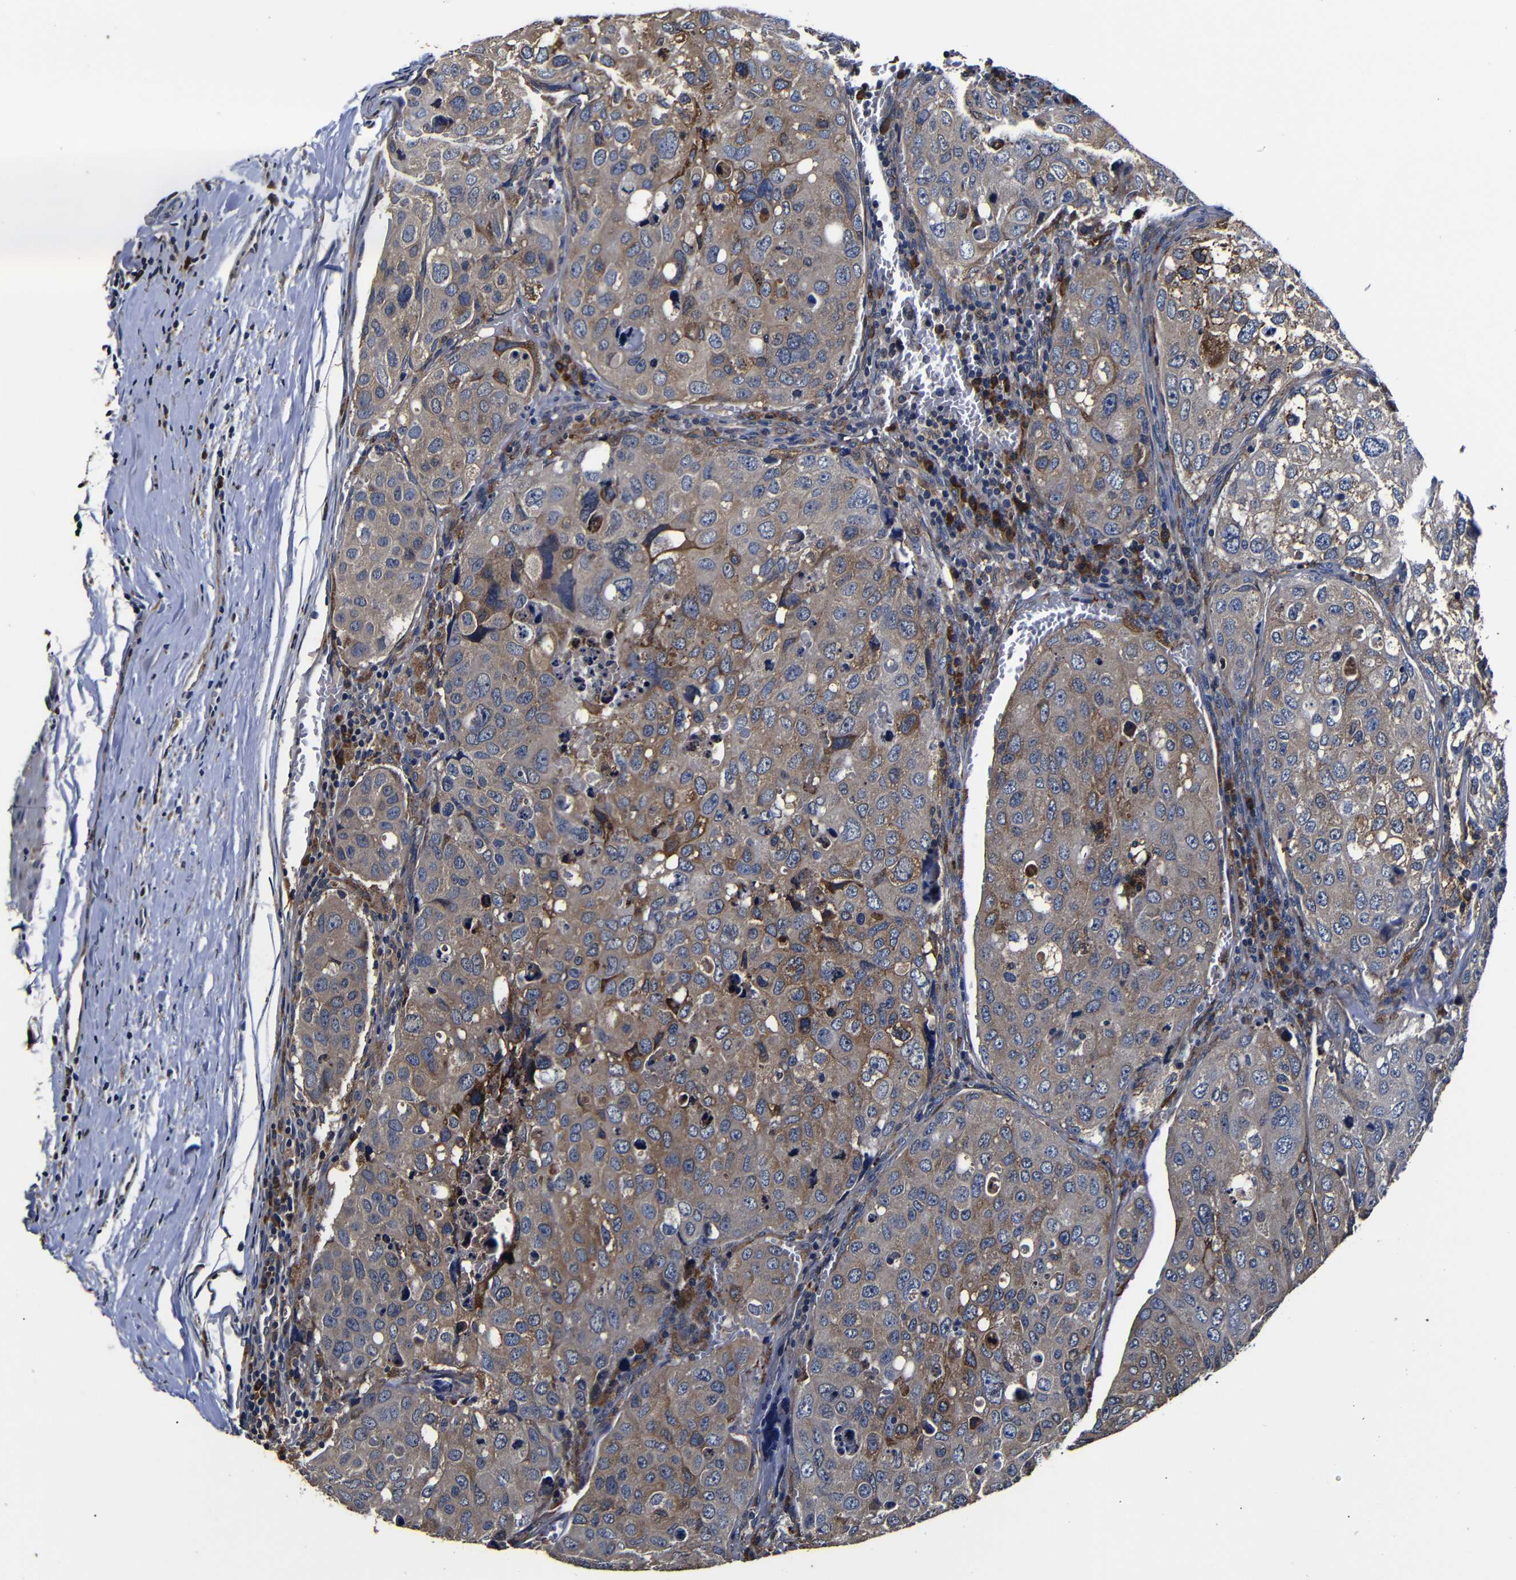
{"staining": {"intensity": "moderate", "quantity": ">75%", "location": "cytoplasmic/membranous"}, "tissue": "urothelial cancer", "cell_type": "Tumor cells", "image_type": "cancer", "snomed": [{"axis": "morphology", "description": "Urothelial carcinoma, High grade"}, {"axis": "topography", "description": "Lymph node"}, {"axis": "topography", "description": "Urinary bladder"}], "caption": "High-grade urothelial carcinoma was stained to show a protein in brown. There is medium levels of moderate cytoplasmic/membranous staining in about >75% of tumor cells.", "gene": "SCN9A", "patient": {"sex": "male", "age": 51}}